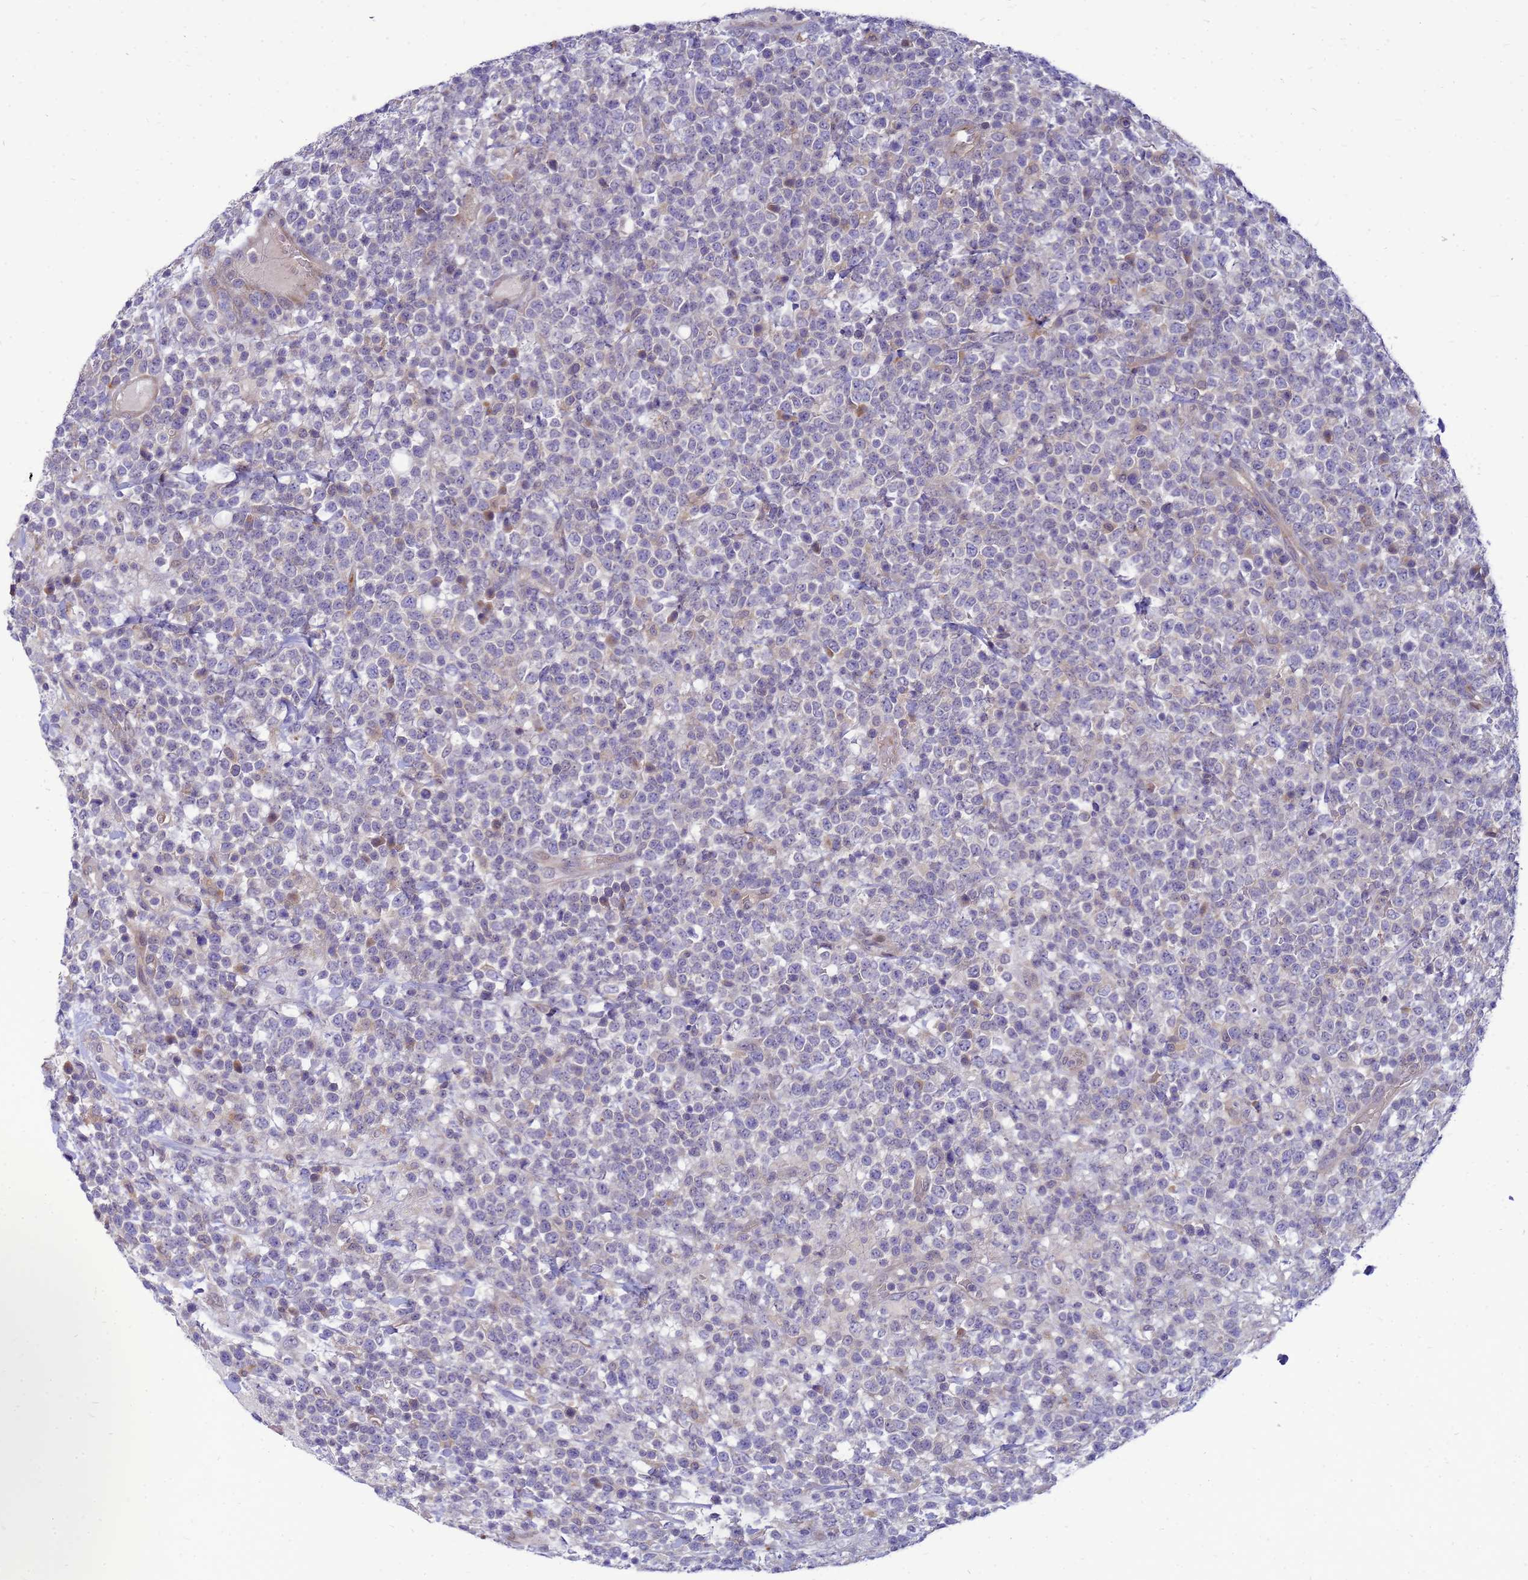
{"staining": {"intensity": "negative", "quantity": "none", "location": "none"}, "tissue": "lymphoma", "cell_type": "Tumor cells", "image_type": "cancer", "snomed": [{"axis": "morphology", "description": "Malignant lymphoma, non-Hodgkin's type, High grade"}, {"axis": "topography", "description": "Colon"}], "caption": "Human malignant lymphoma, non-Hodgkin's type (high-grade) stained for a protein using immunohistochemistry shows no positivity in tumor cells.", "gene": "ENOPH1", "patient": {"sex": "female", "age": 53}}